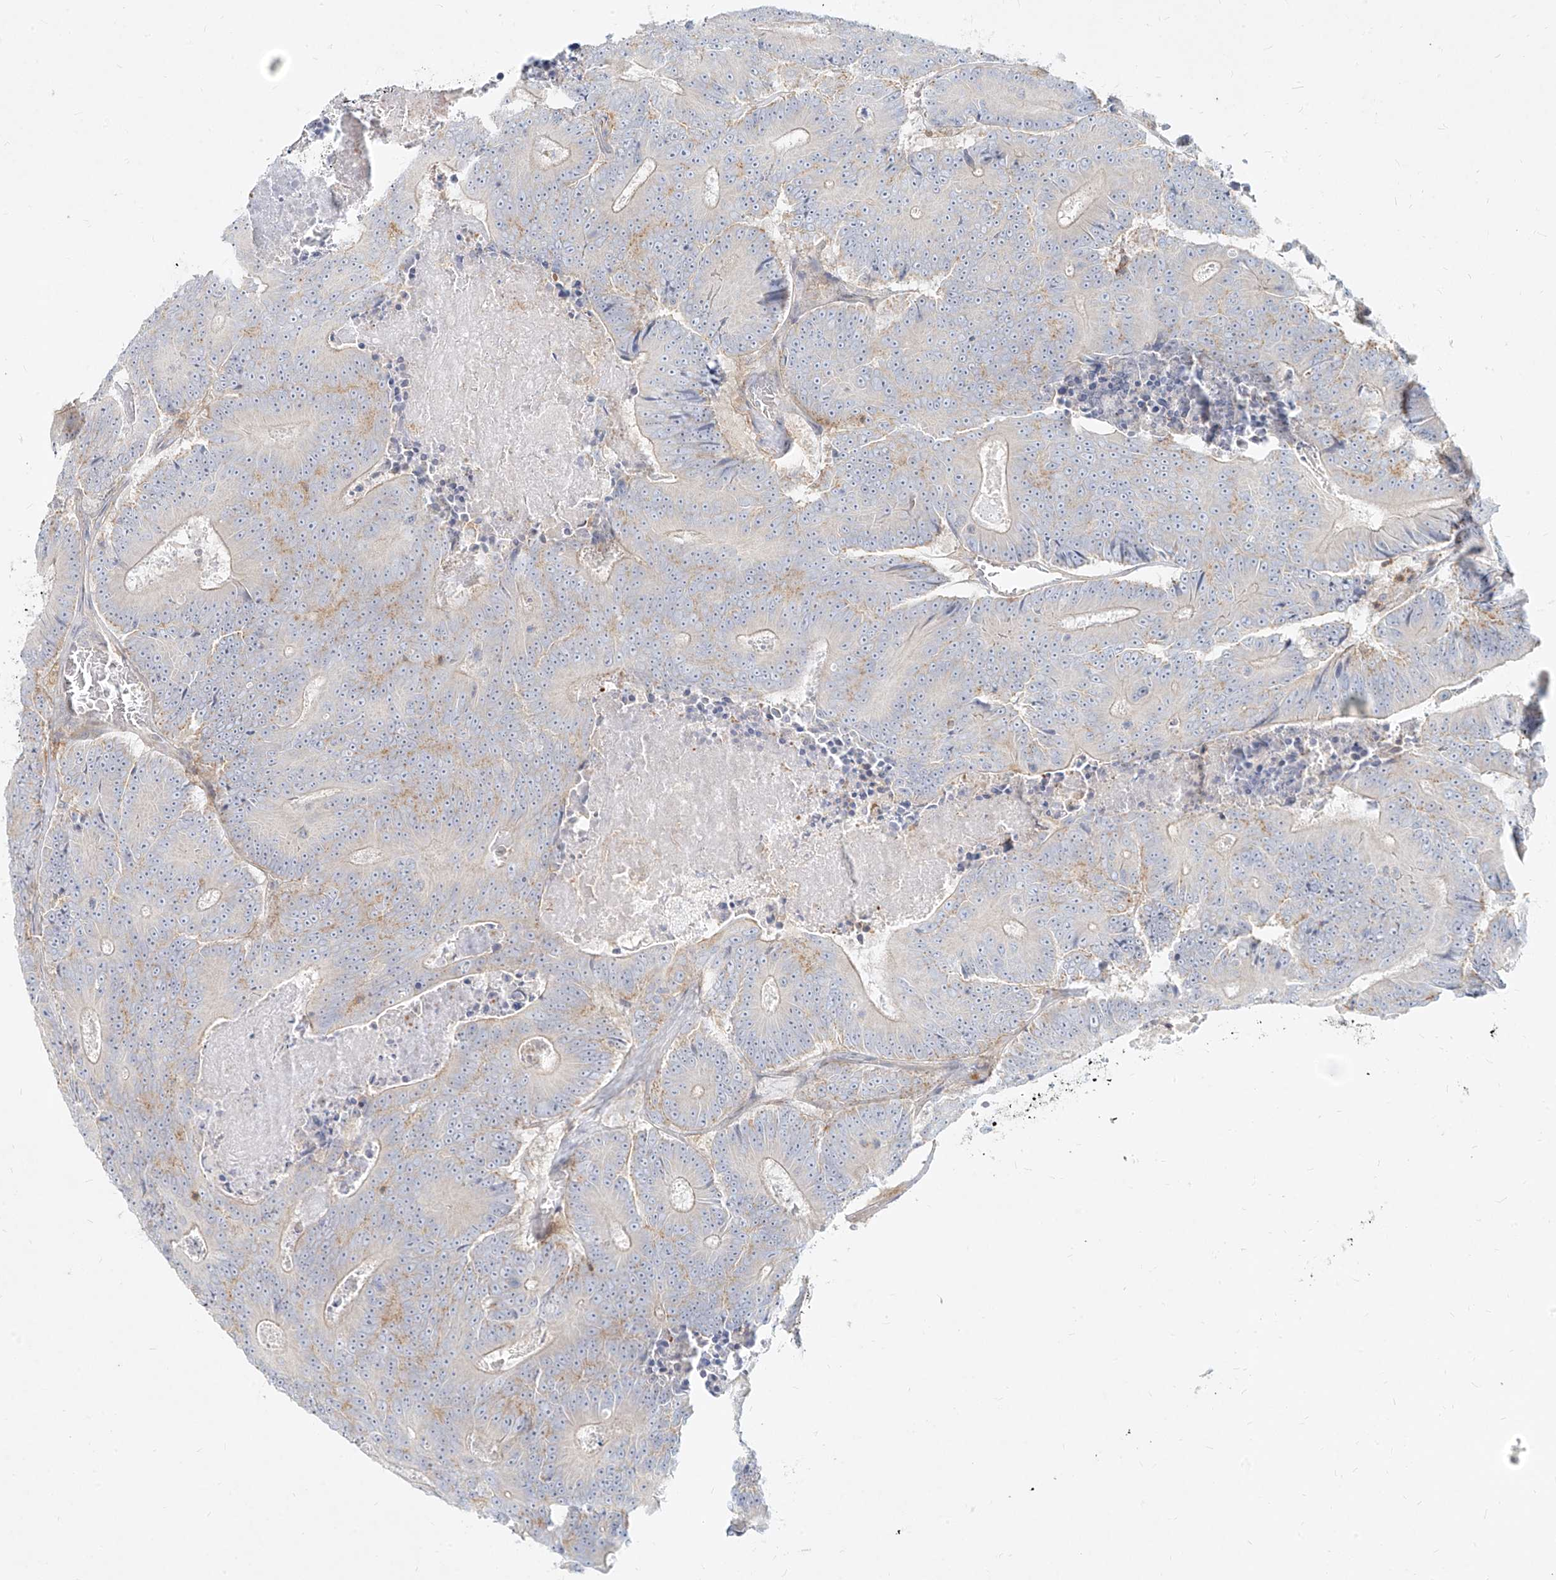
{"staining": {"intensity": "weak", "quantity": "<25%", "location": "cytoplasmic/membranous"}, "tissue": "colorectal cancer", "cell_type": "Tumor cells", "image_type": "cancer", "snomed": [{"axis": "morphology", "description": "Adenocarcinoma, NOS"}, {"axis": "topography", "description": "Colon"}], "caption": "Colorectal cancer (adenocarcinoma) stained for a protein using immunohistochemistry shows no positivity tumor cells.", "gene": "SLC2A12", "patient": {"sex": "male", "age": 83}}